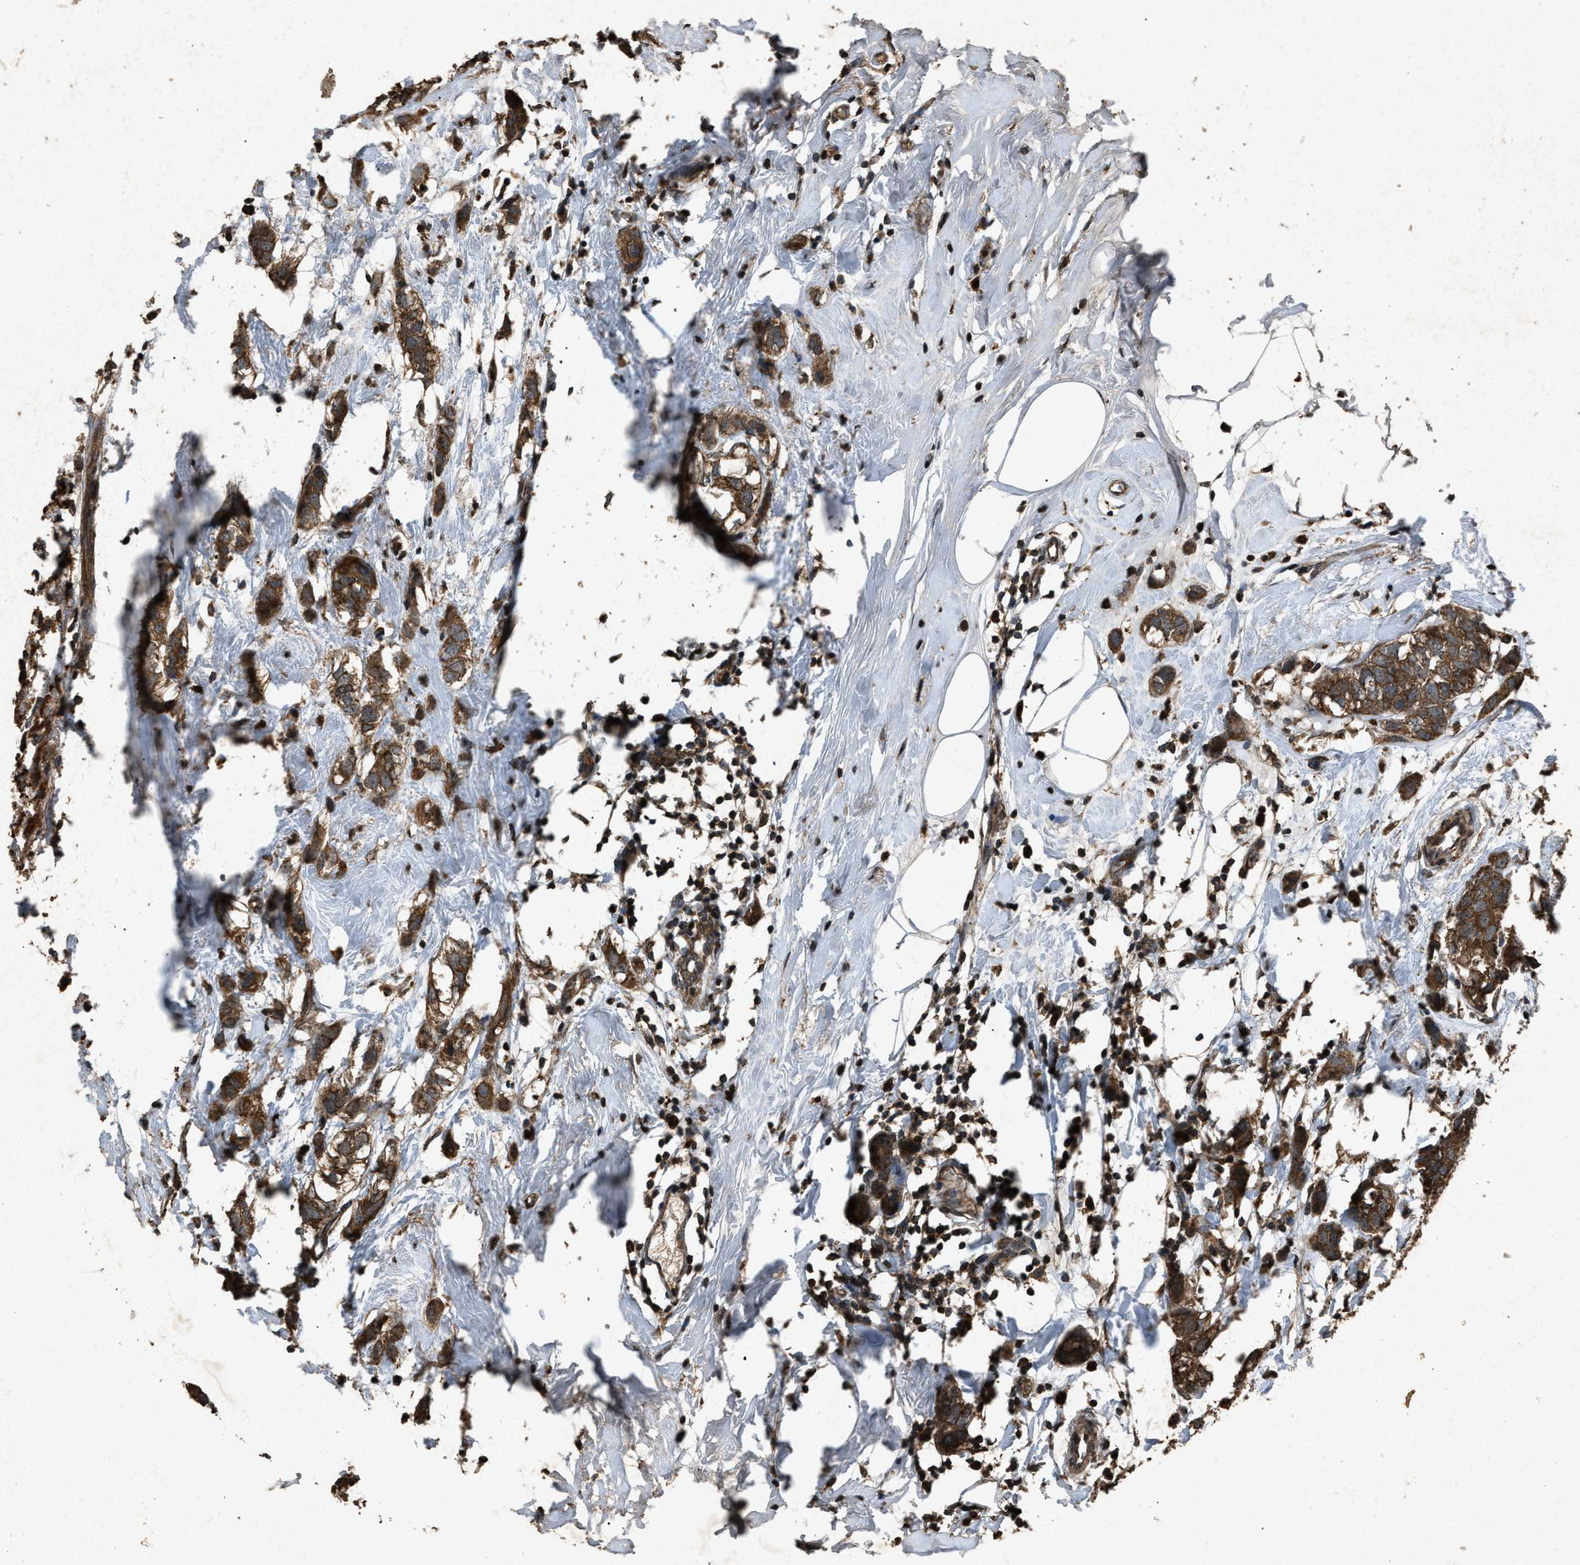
{"staining": {"intensity": "strong", "quantity": ">75%", "location": "cytoplasmic/membranous"}, "tissue": "breast cancer", "cell_type": "Tumor cells", "image_type": "cancer", "snomed": [{"axis": "morphology", "description": "Normal tissue, NOS"}, {"axis": "morphology", "description": "Duct carcinoma"}, {"axis": "topography", "description": "Breast"}], "caption": "Brown immunohistochemical staining in breast cancer shows strong cytoplasmic/membranous positivity in approximately >75% of tumor cells.", "gene": "OAS1", "patient": {"sex": "female", "age": 50}}